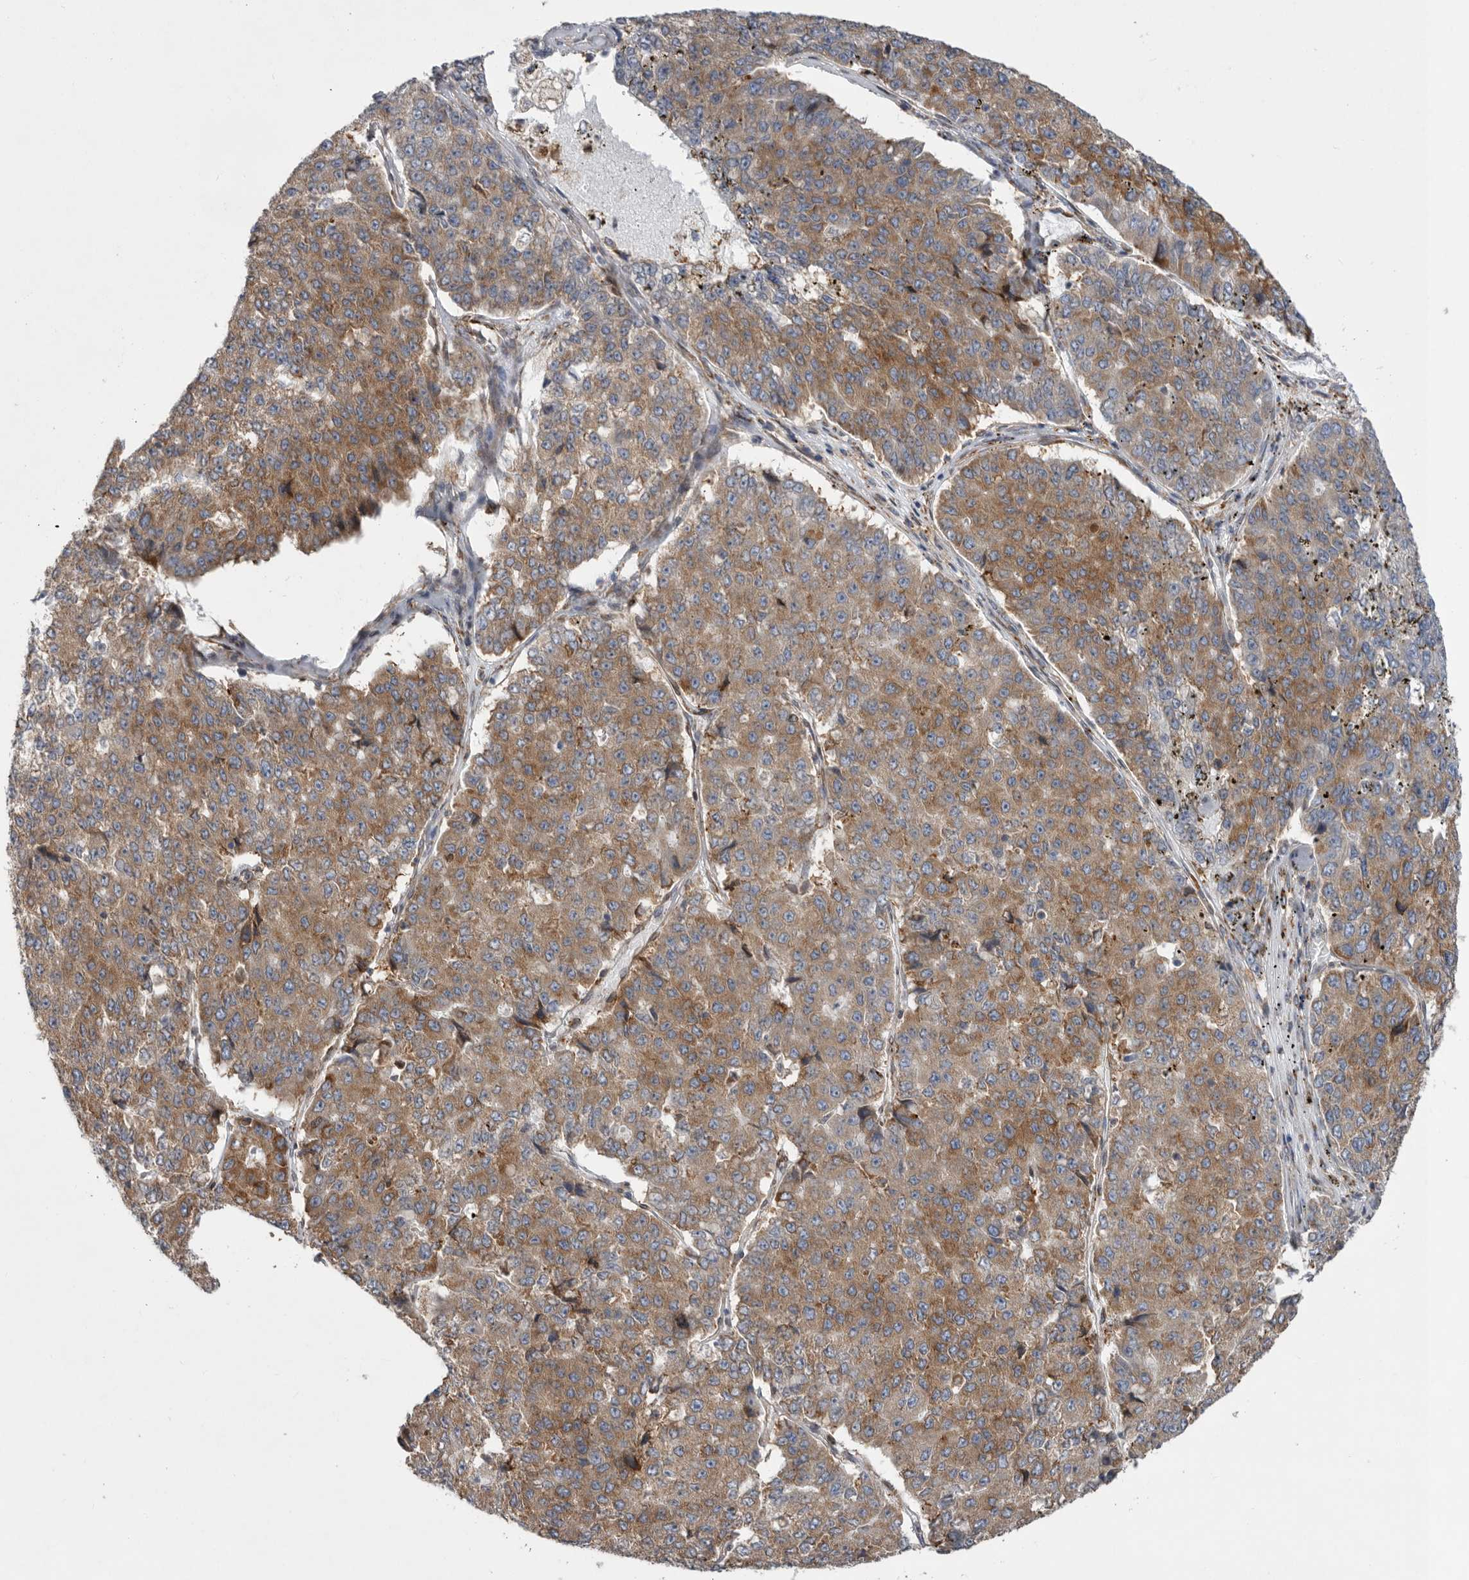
{"staining": {"intensity": "moderate", "quantity": ">75%", "location": "cytoplasmic/membranous"}, "tissue": "pancreatic cancer", "cell_type": "Tumor cells", "image_type": "cancer", "snomed": [{"axis": "morphology", "description": "Adenocarcinoma, NOS"}, {"axis": "topography", "description": "Pancreas"}], "caption": "Immunohistochemical staining of pancreatic adenocarcinoma shows medium levels of moderate cytoplasmic/membranous protein expression in about >75% of tumor cells.", "gene": "GANAB", "patient": {"sex": "male", "age": 50}}